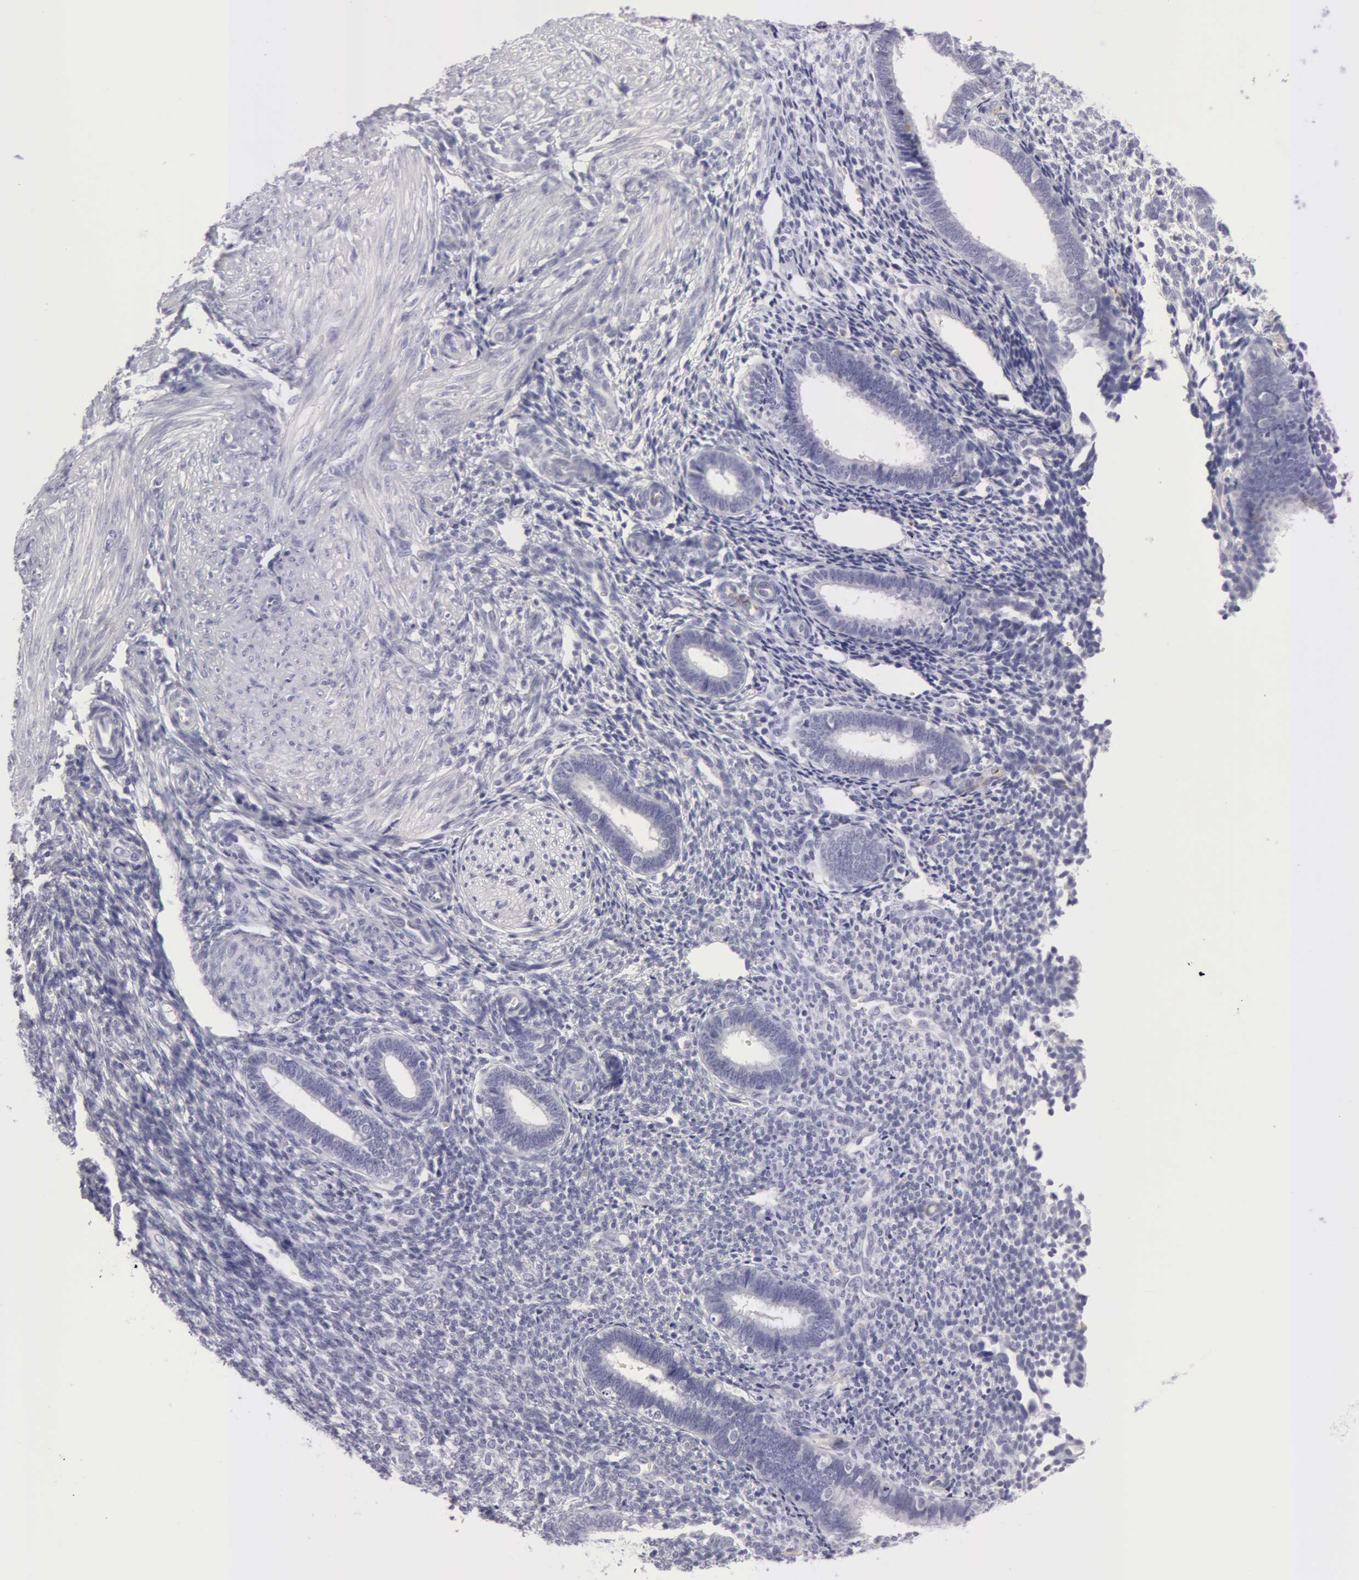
{"staining": {"intensity": "negative", "quantity": "none", "location": "none"}, "tissue": "endometrium", "cell_type": "Cells in endometrial stroma", "image_type": "normal", "snomed": [{"axis": "morphology", "description": "Normal tissue, NOS"}, {"axis": "topography", "description": "Endometrium"}], "caption": "High power microscopy histopathology image of an IHC micrograph of normal endometrium, revealing no significant expression in cells in endometrial stroma.", "gene": "AMACR", "patient": {"sex": "female", "age": 27}}